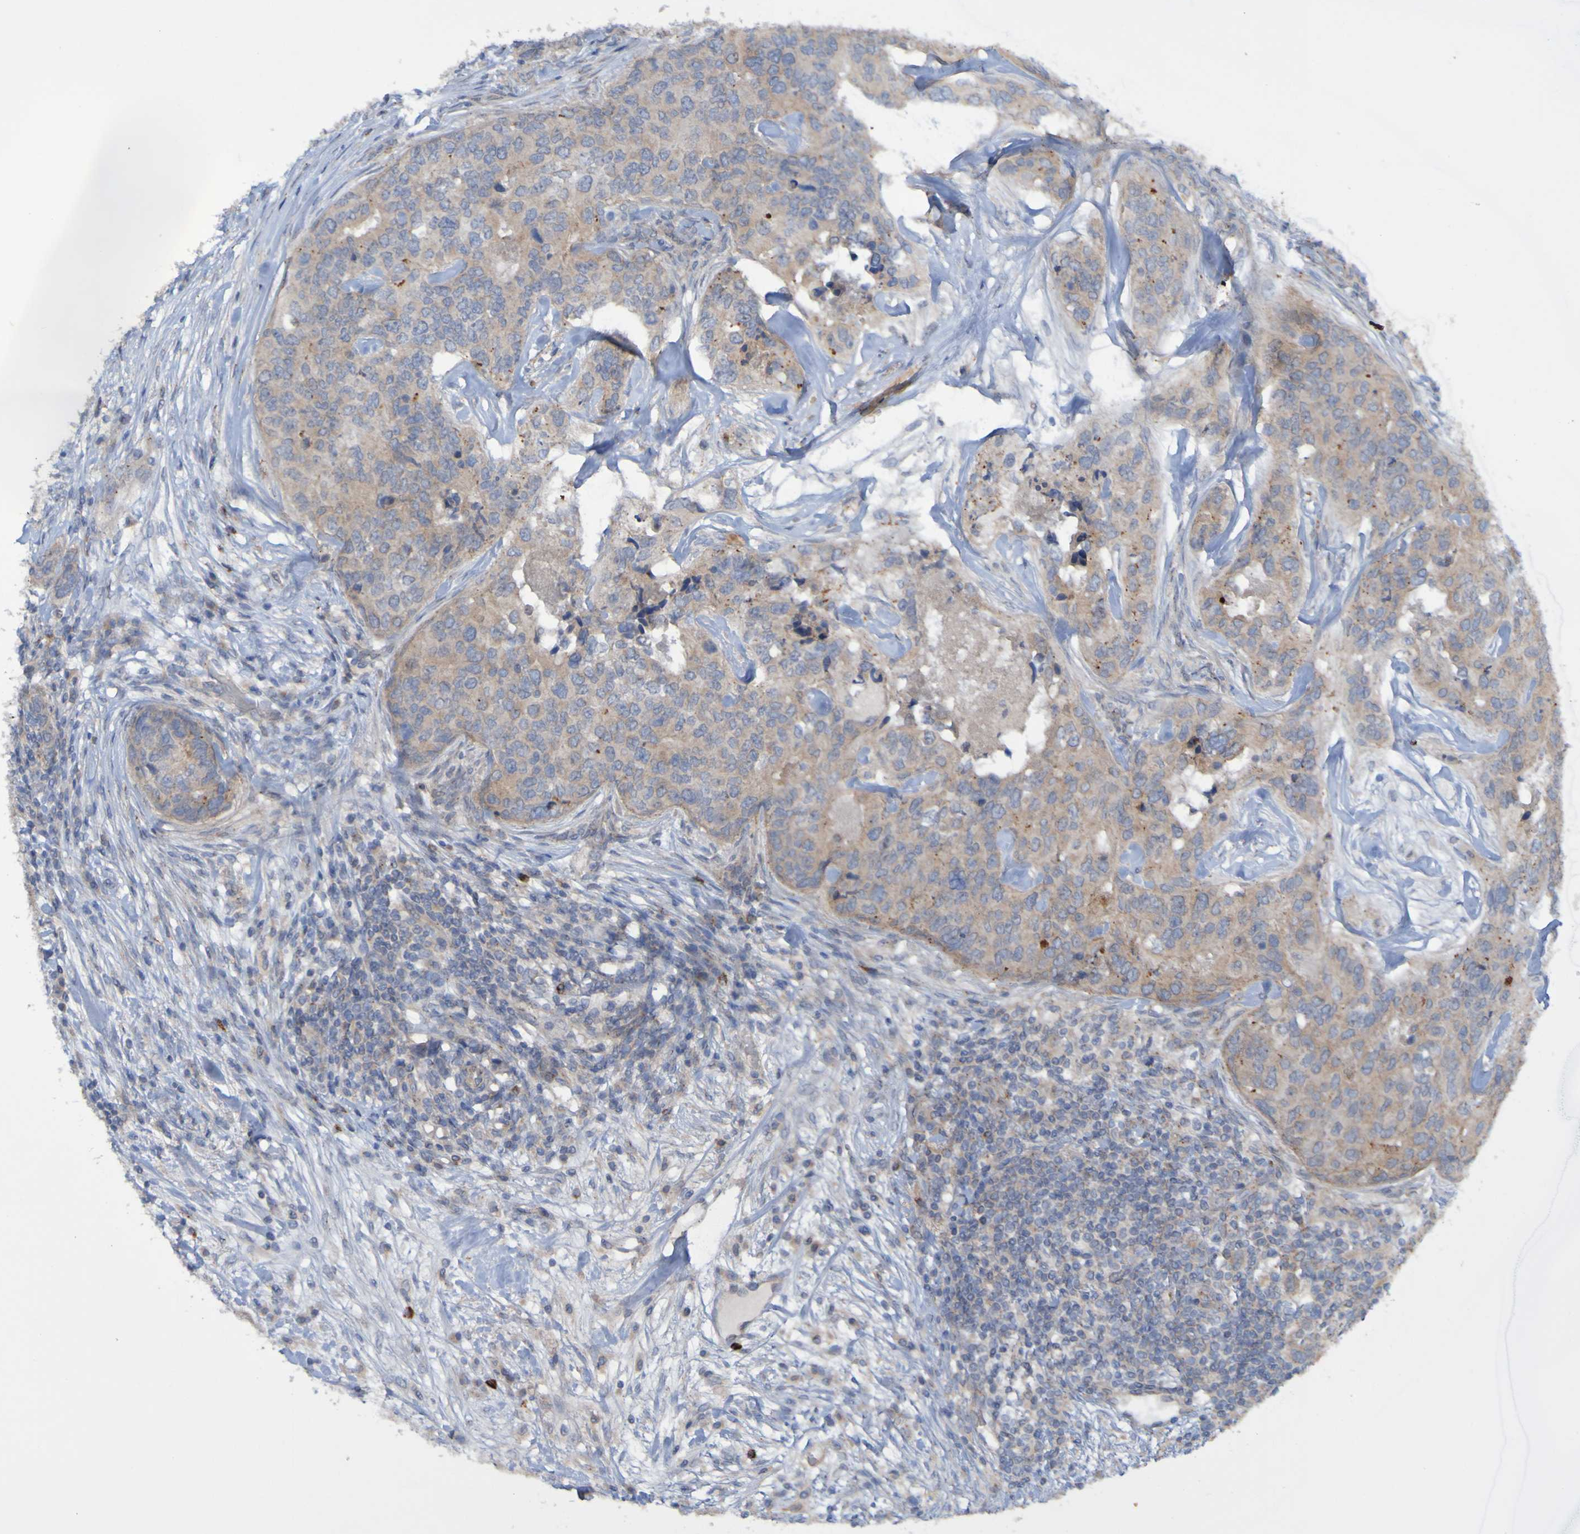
{"staining": {"intensity": "weak", "quantity": ">75%", "location": "cytoplasmic/membranous"}, "tissue": "breast cancer", "cell_type": "Tumor cells", "image_type": "cancer", "snomed": [{"axis": "morphology", "description": "Lobular carcinoma"}, {"axis": "topography", "description": "Breast"}], "caption": "This image shows immunohistochemistry (IHC) staining of breast cancer, with low weak cytoplasmic/membranous positivity in approximately >75% of tumor cells.", "gene": "ANGPT4", "patient": {"sex": "female", "age": 59}}